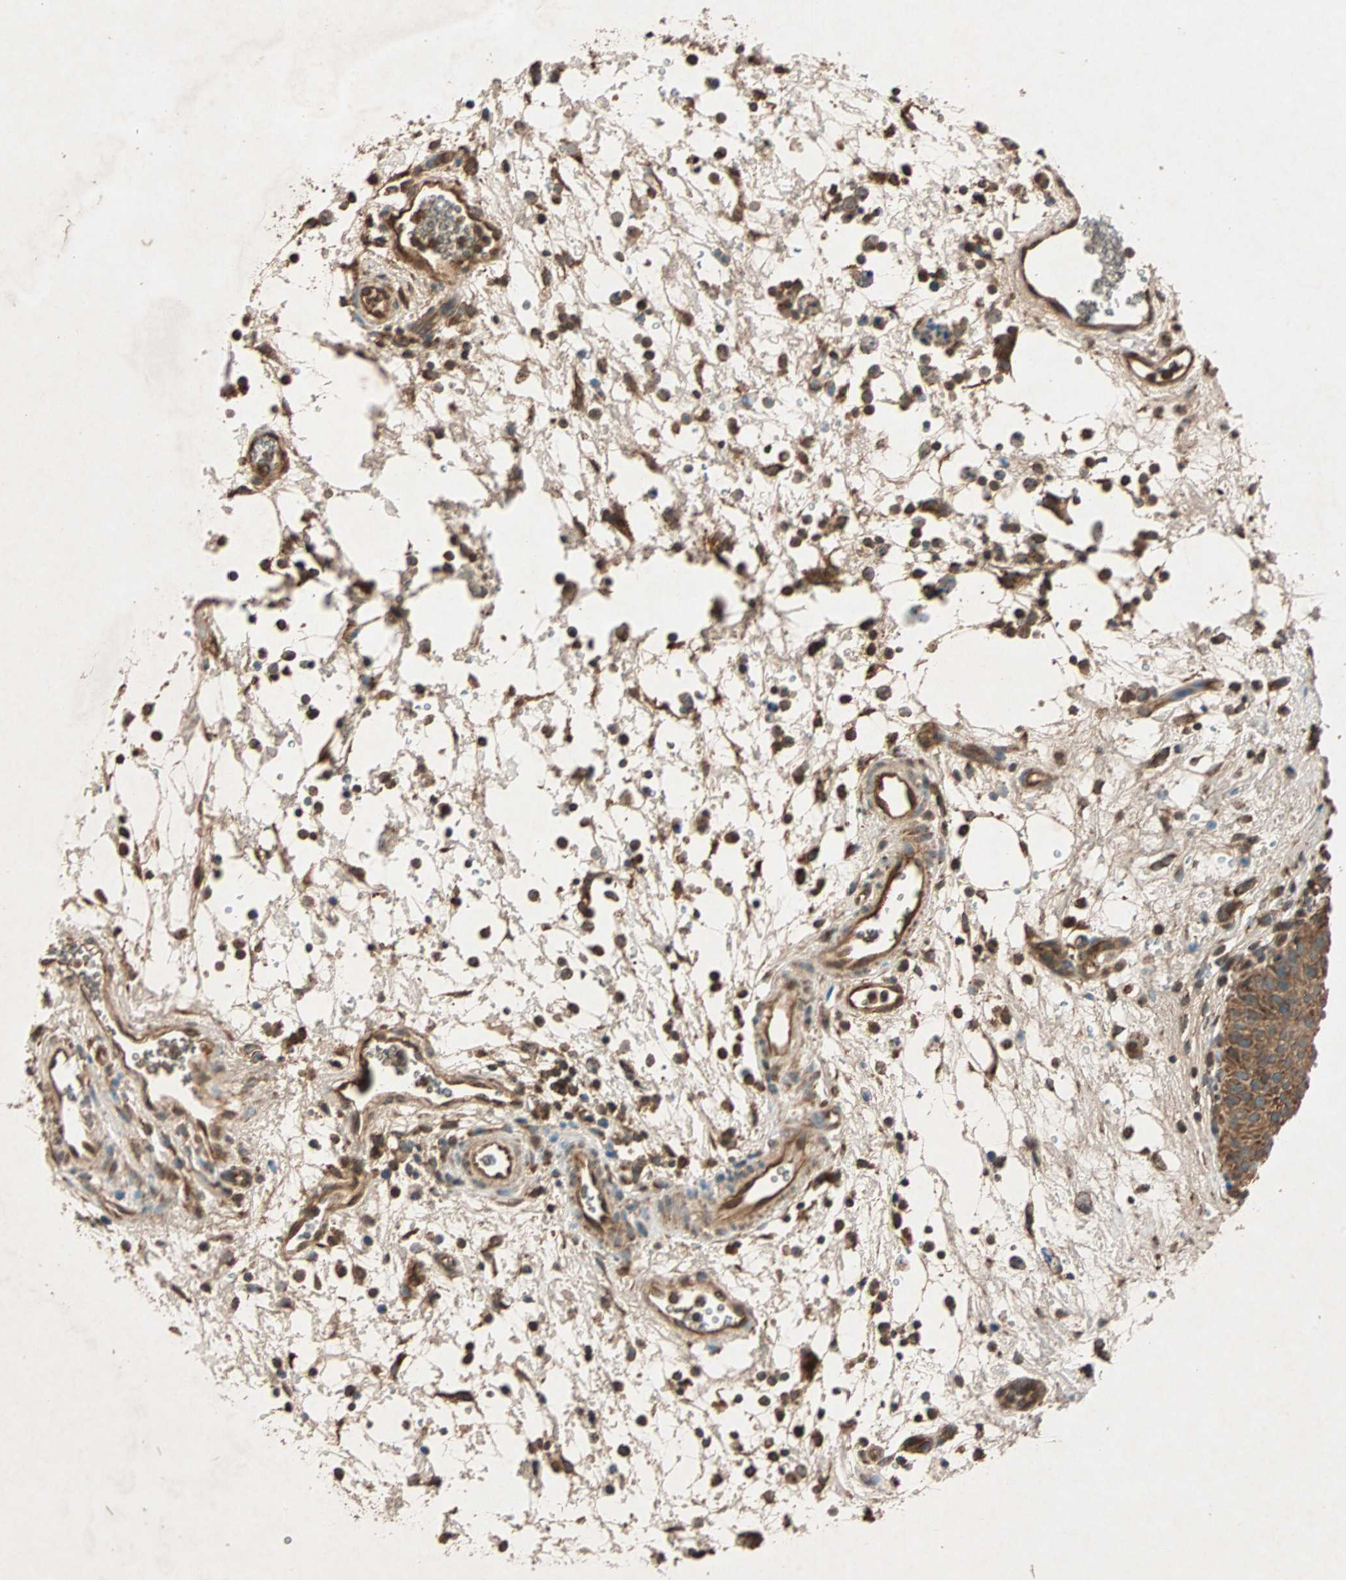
{"staining": {"intensity": "strong", "quantity": ">75%", "location": "cytoplasmic/membranous"}, "tissue": "urinary bladder", "cell_type": "Urothelial cells", "image_type": "normal", "snomed": [{"axis": "morphology", "description": "Normal tissue, NOS"}, {"axis": "morphology", "description": "Dysplasia, NOS"}, {"axis": "topography", "description": "Urinary bladder"}], "caption": "Urothelial cells demonstrate high levels of strong cytoplasmic/membranous staining in about >75% of cells in normal human urinary bladder. The staining is performed using DAB brown chromogen to label protein expression. The nuclei are counter-stained blue using hematoxylin.", "gene": "MAPK1", "patient": {"sex": "male", "age": 35}}